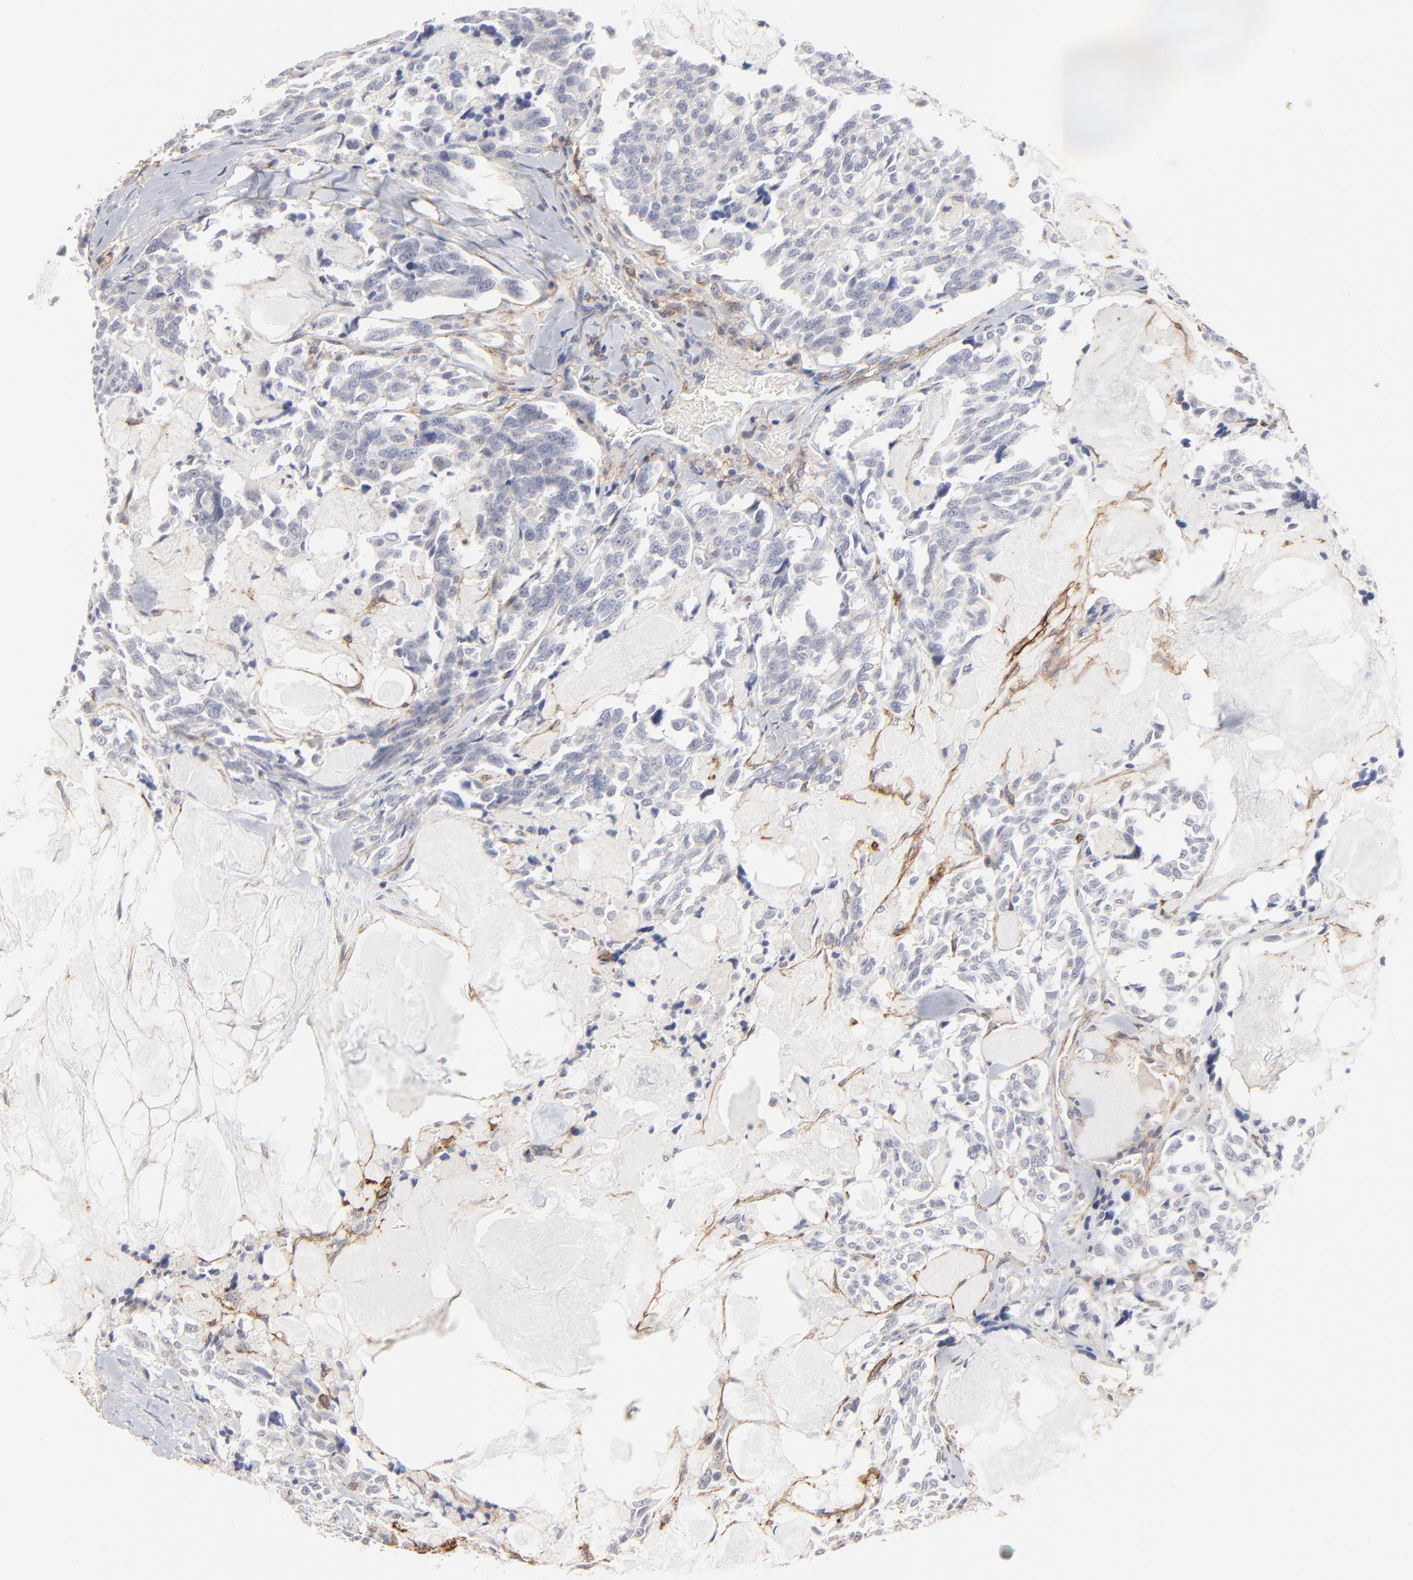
{"staining": {"intensity": "negative", "quantity": "none", "location": "none"}, "tissue": "thyroid cancer", "cell_type": "Tumor cells", "image_type": "cancer", "snomed": [{"axis": "morphology", "description": "Carcinoma, NOS"}, {"axis": "morphology", "description": "Carcinoid, malignant, NOS"}, {"axis": "topography", "description": "Thyroid gland"}], "caption": "The immunohistochemistry photomicrograph has no significant positivity in tumor cells of thyroid cancer tissue. (Stains: DAB (3,3'-diaminobenzidine) IHC with hematoxylin counter stain, Microscopy: brightfield microscopy at high magnification).", "gene": "SLC16A1", "patient": {"sex": "male", "age": 33}}